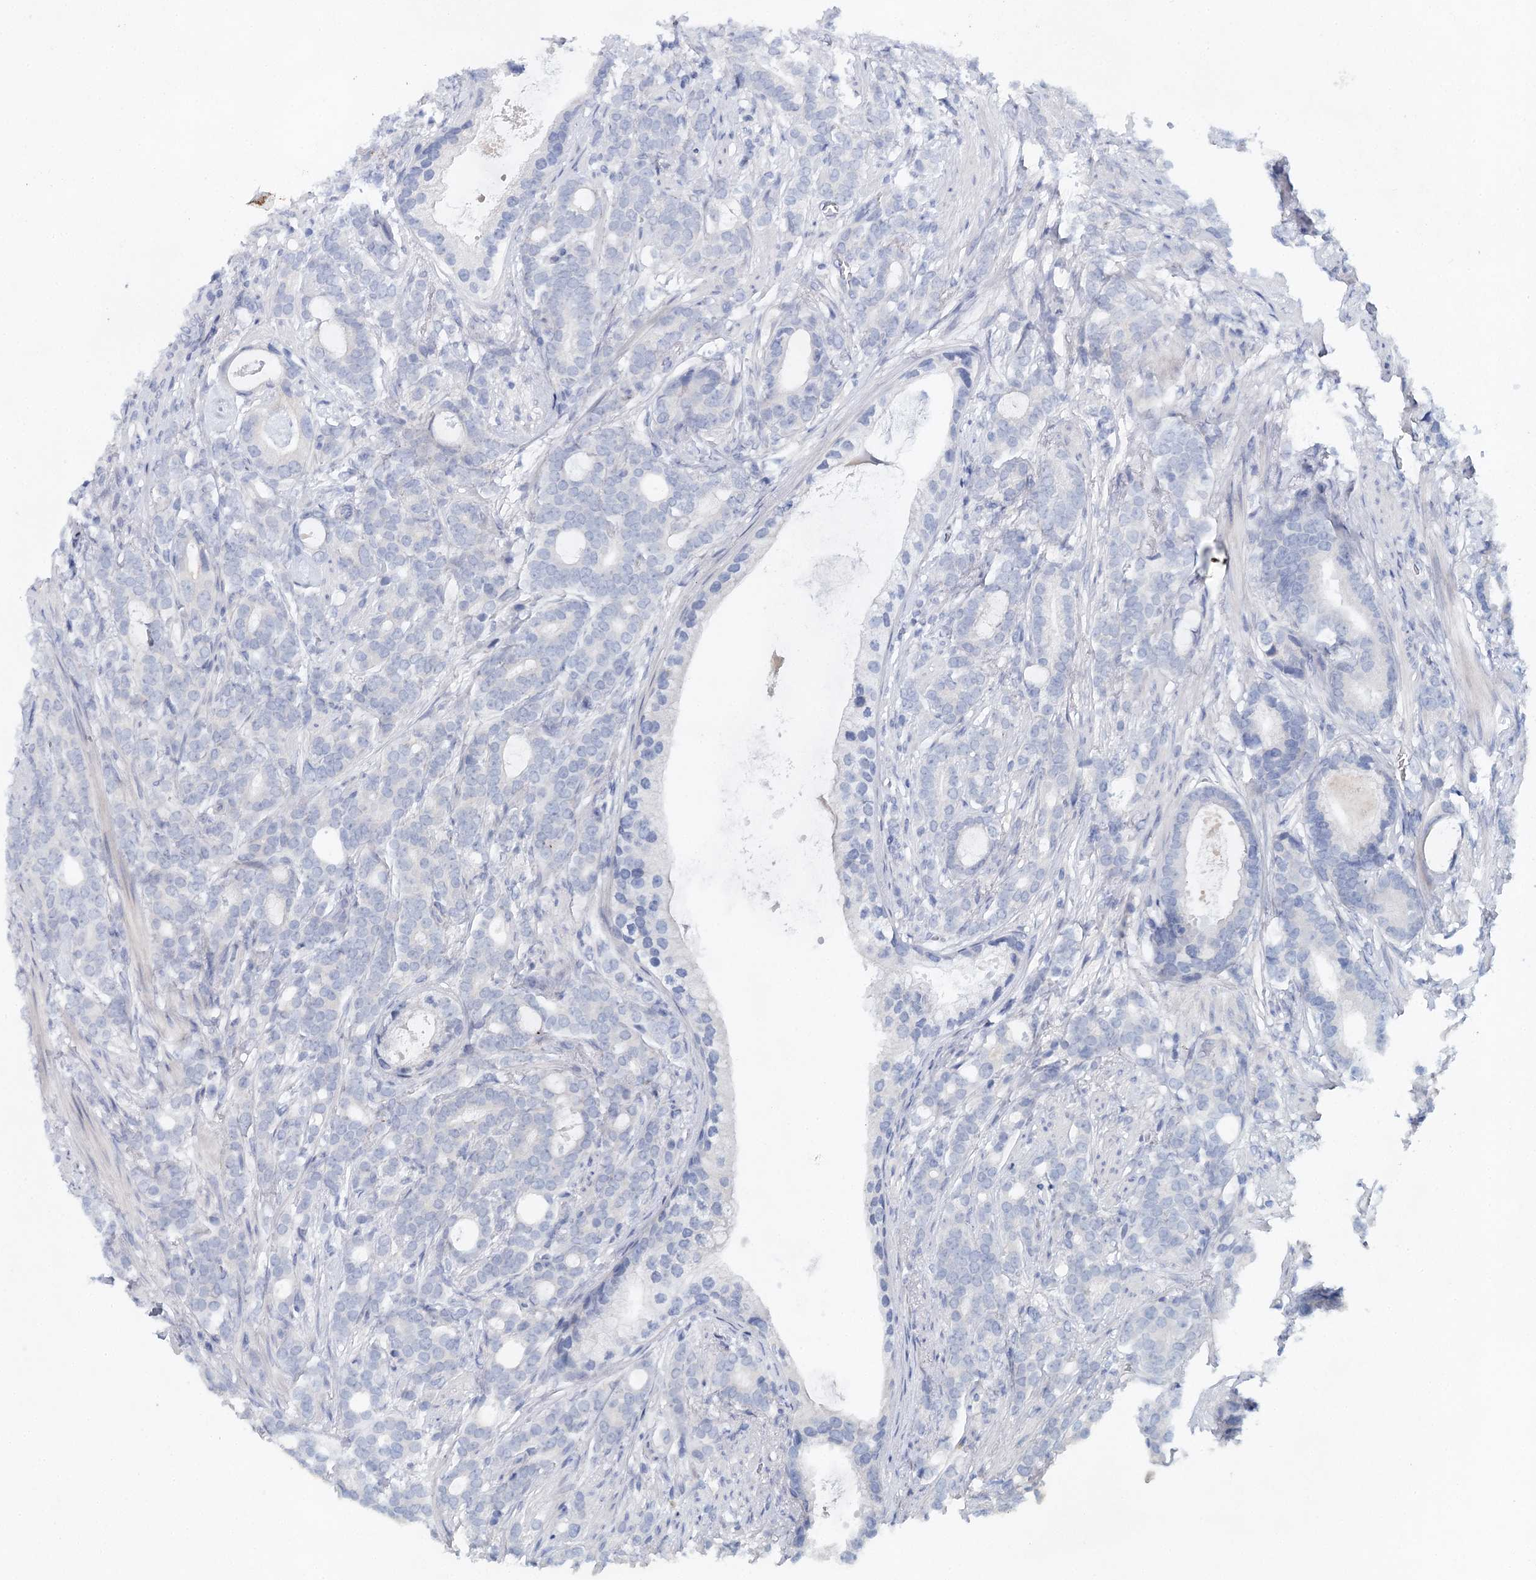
{"staining": {"intensity": "moderate", "quantity": "<25%", "location": "cytoplasmic/membranous"}, "tissue": "prostate cancer", "cell_type": "Tumor cells", "image_type": "cancer", "snomed": [{"axis": "morphology", "description": "Adenocarcinoma, Low grade"}, {"axis": "topography", "description": "Prostate"}], "caption": "Brown immunohistochemical staining in human prostate cancer demonstrates moderate cytoplasmic/membranous staining in about <25% of tumor cells.", "gene": "SLC19A3", "patient": {"sex": "male", "age": 71}}